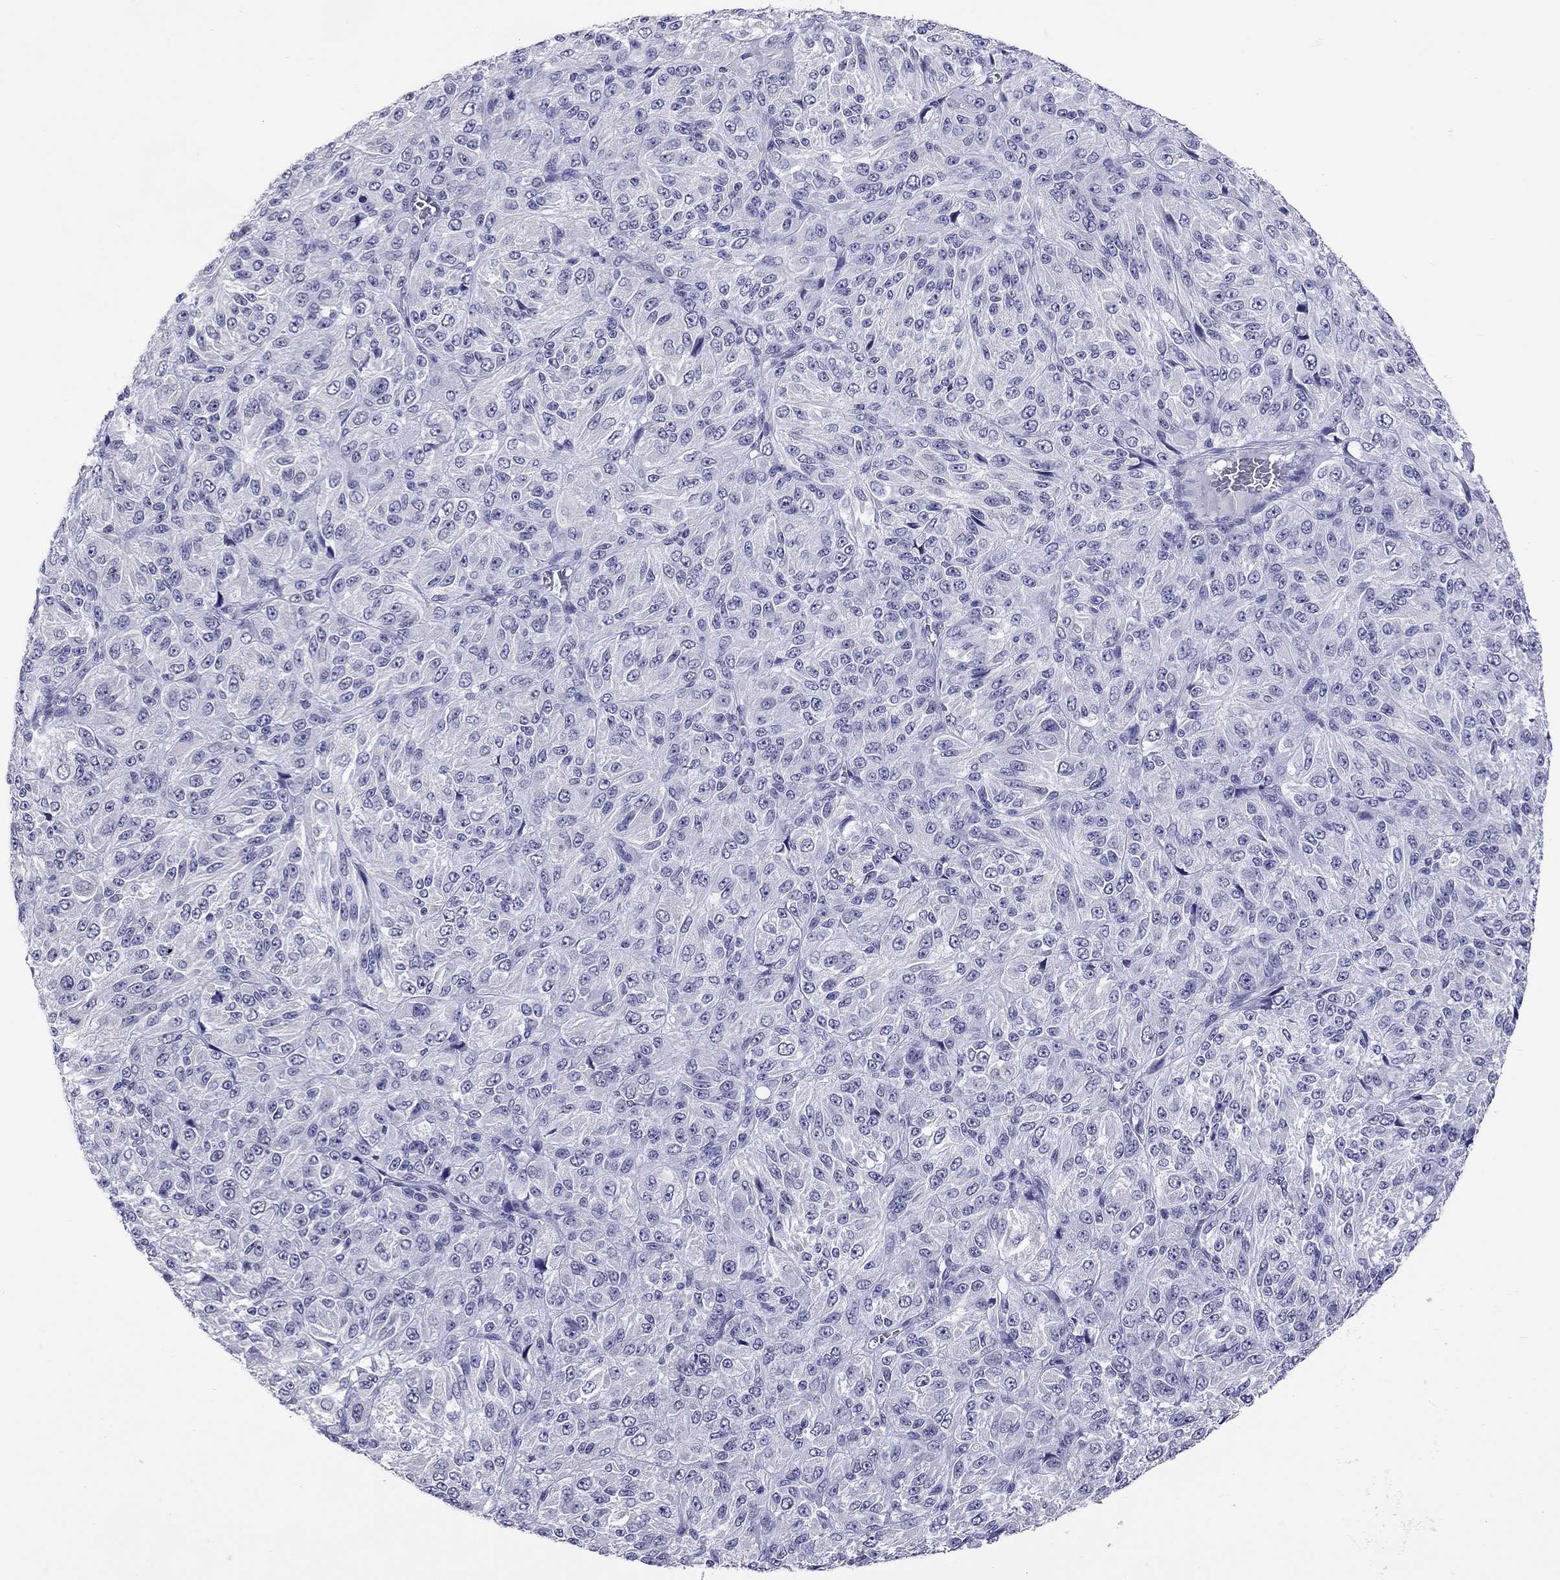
{"staining": {"intensity": "negative", "quantity": "none", "location": "none"}, "tissue": "melanoma", "cell_type": "Tumor cells", "image_type": "cancer", "snomed": [{"axis": "morphology", "description": "Malignant melanoma, Metastatic site"}, {"axis": "topography", "description": "Brain"}], "caption": "DAB immunohistochemical staining of melanoma shows no significant positivity in tumor cells.", "gene": "ARMC12", "patient": {"sex": "female", "age": 56}}